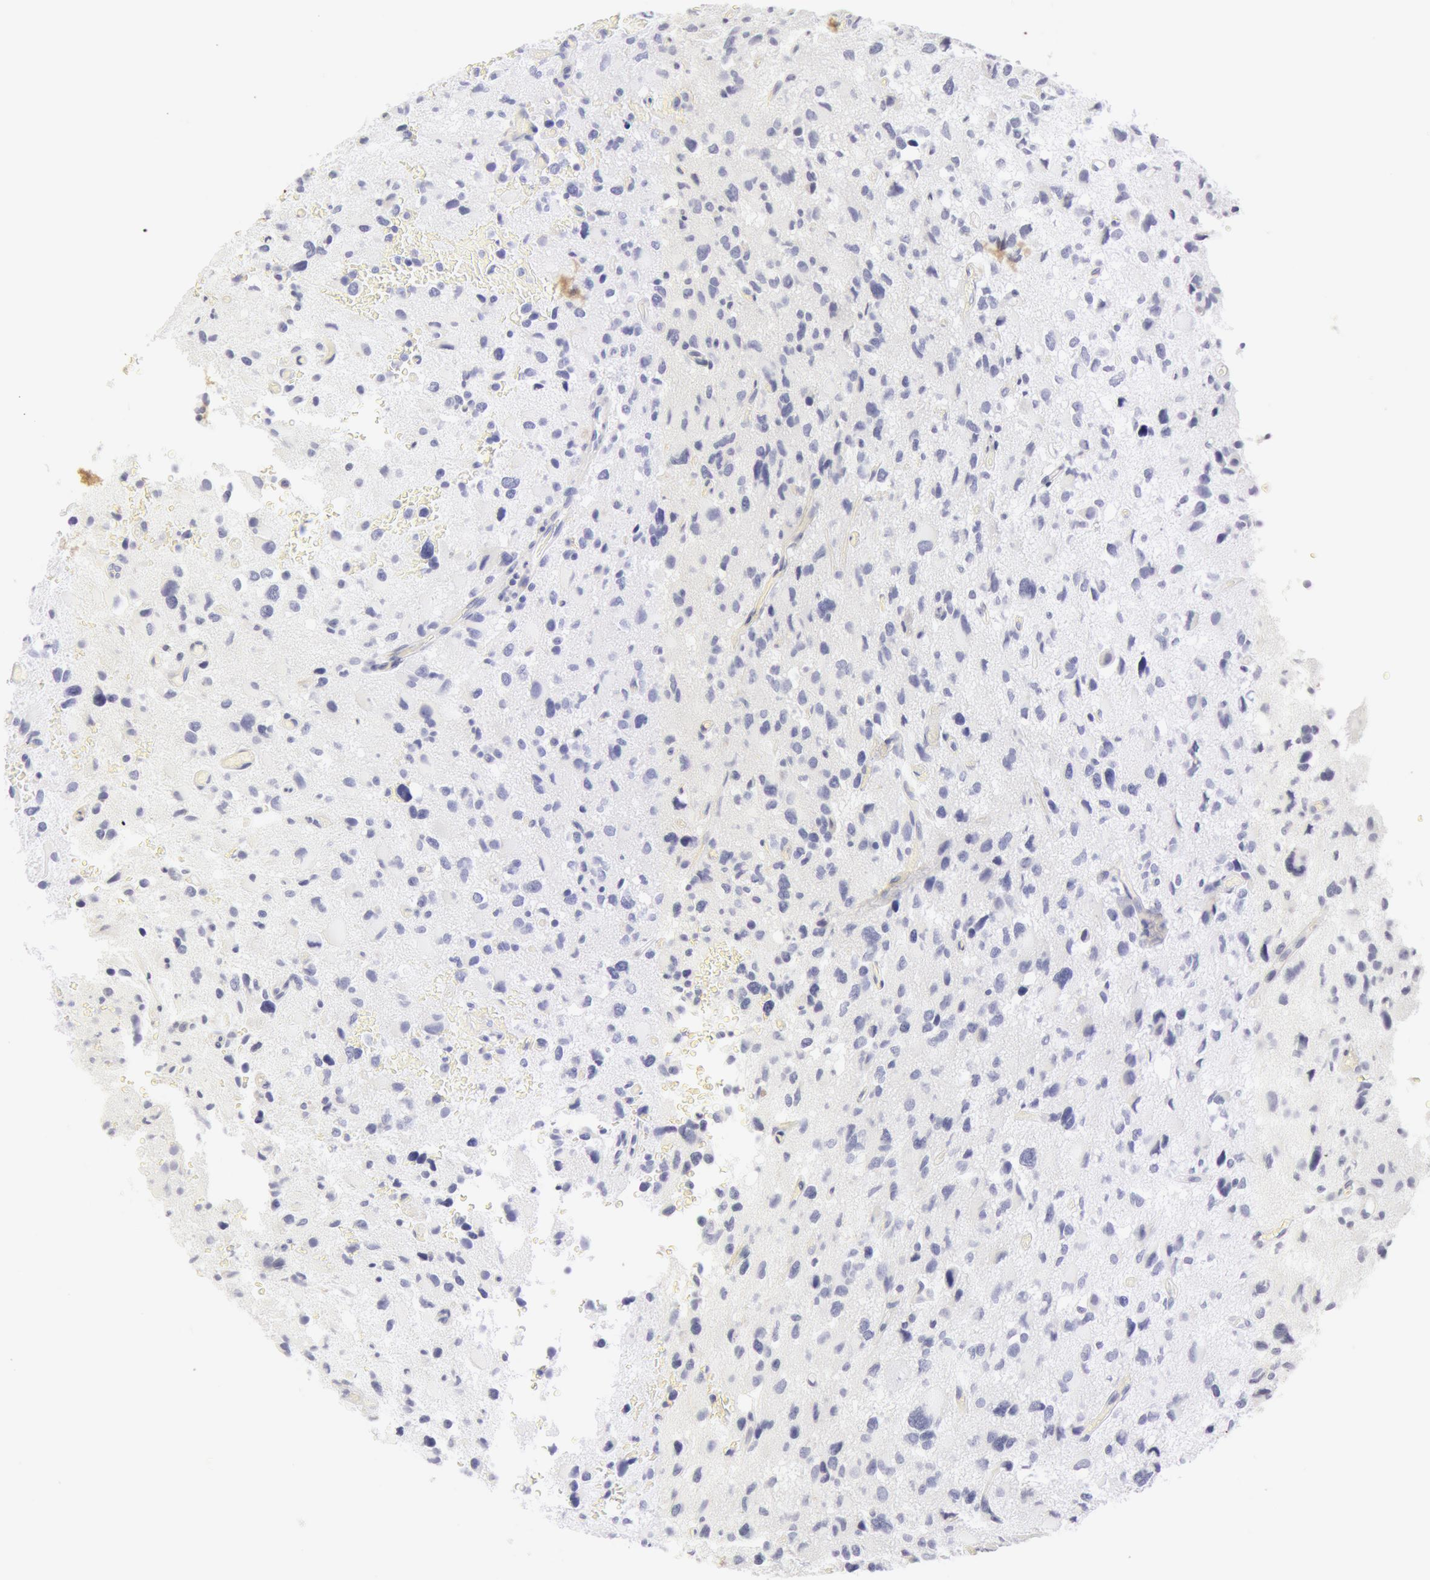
{"staining": {"intensity": "negative", "quantity": "none", "location": "none"}, "tissue": "glioma", "cell_type": "Tumor cells", "image_type": "cancer", "snomed": [{"axis": "morphology", "description": "Glioma, malignant, High grade"}, {"axis": "topography", "description": "Brain"}], "caption": "Tumor cells show no significant expression in malignant glioma (high-grade).", "gene": "KRT8", "patient": {"sex": "male", "age": 69}}